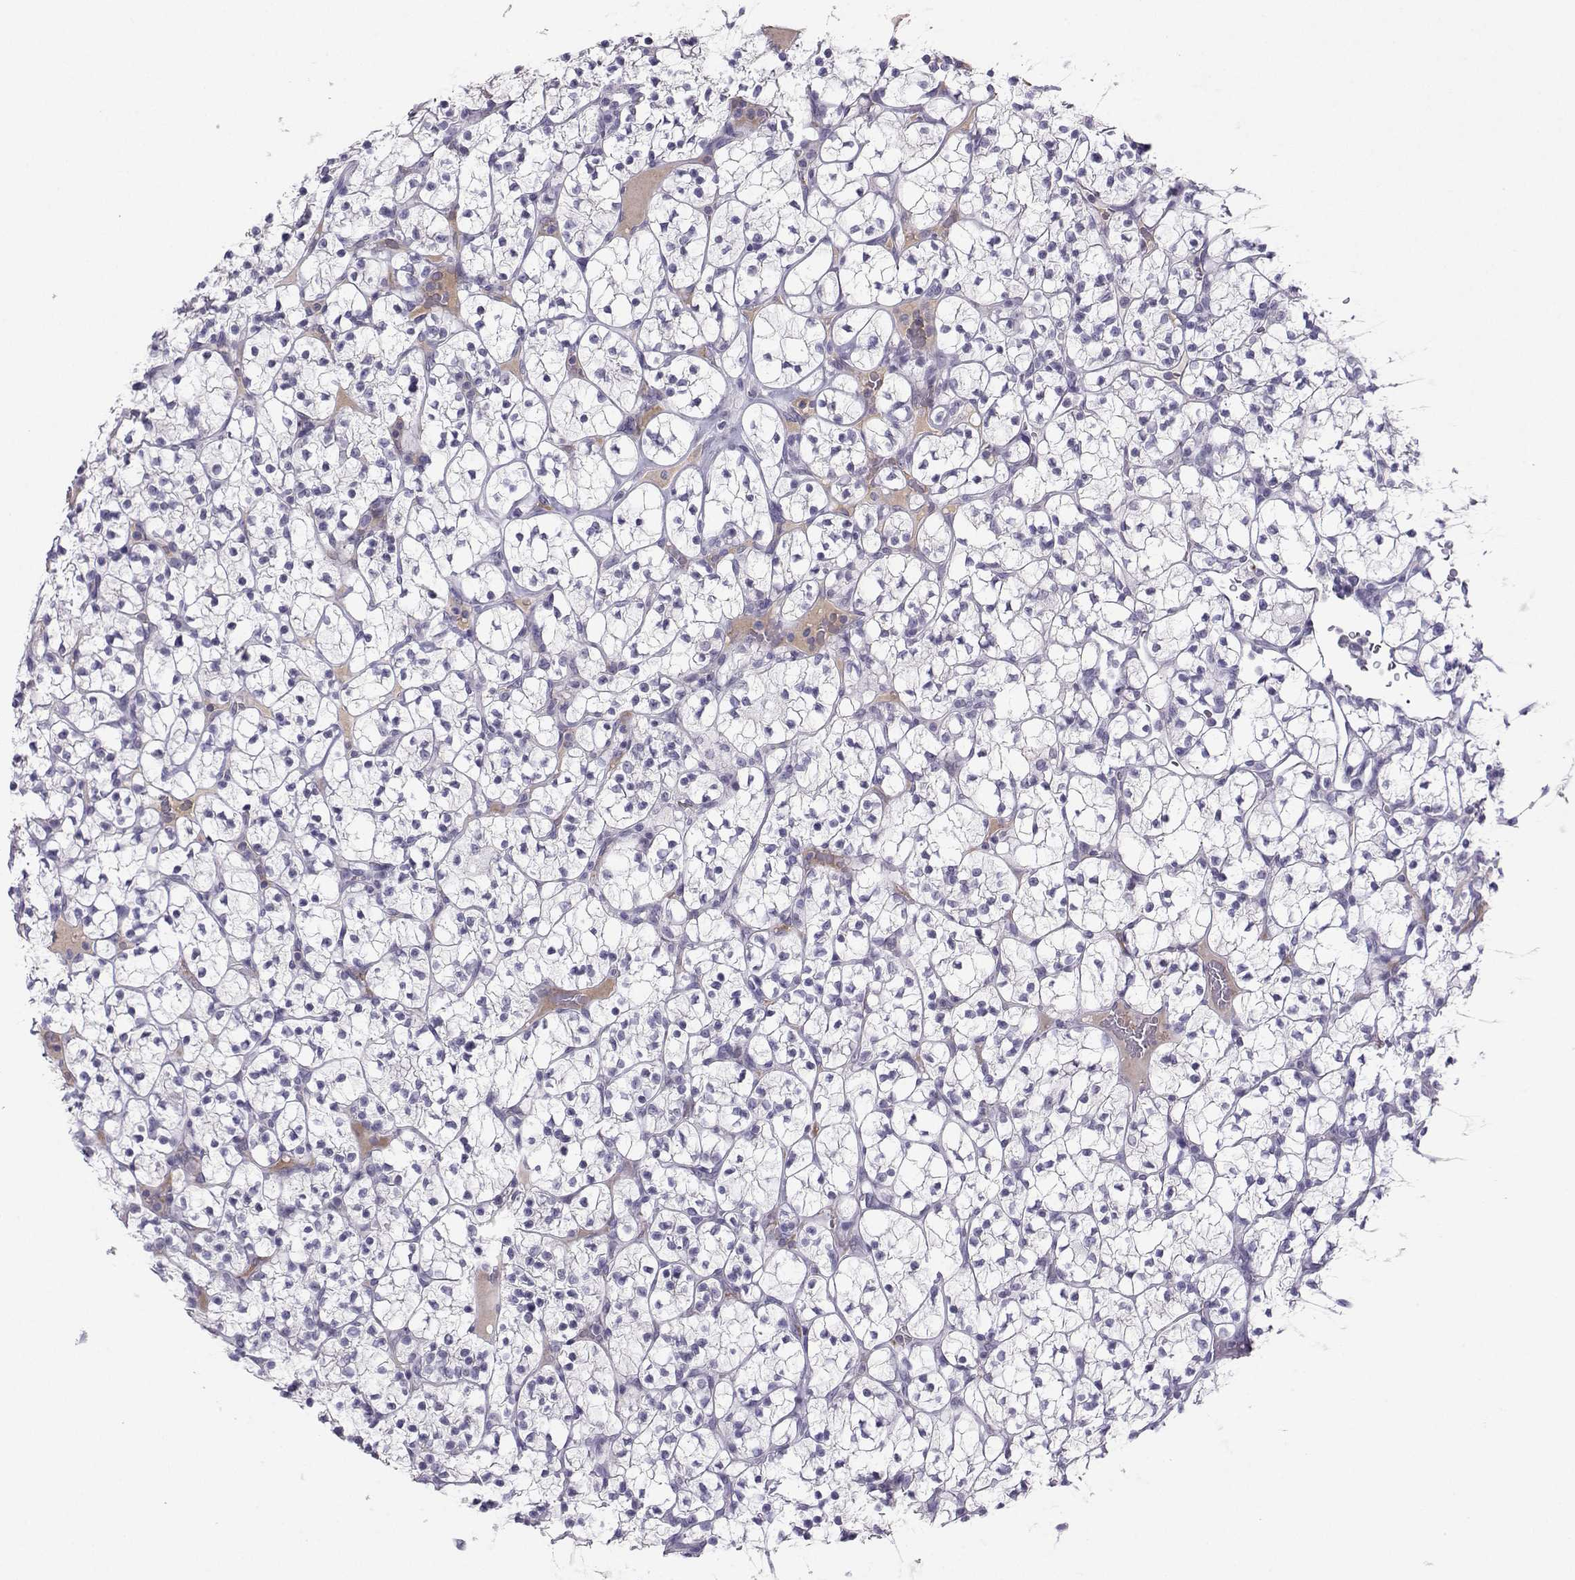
{"staining": {"intensity": "negative", "quantity": "none", "location": "none"}, "tissue": "renal cancer", "cell_type": "Tumor cells", "image_type": "cancer", "snomed": [{"axis": "morphology", "description": "Adenocarcinoma, NOS"}, {"axis": "topography", "description": "Kidney"}], "caption": "Immunohistochemistry (IHC) micrograph of human renal cancer stained for a protein (brown), which displays no positivity in tumor cells.", "gene": "LHX1", "patient": {"sex": "female", "age": 89}}